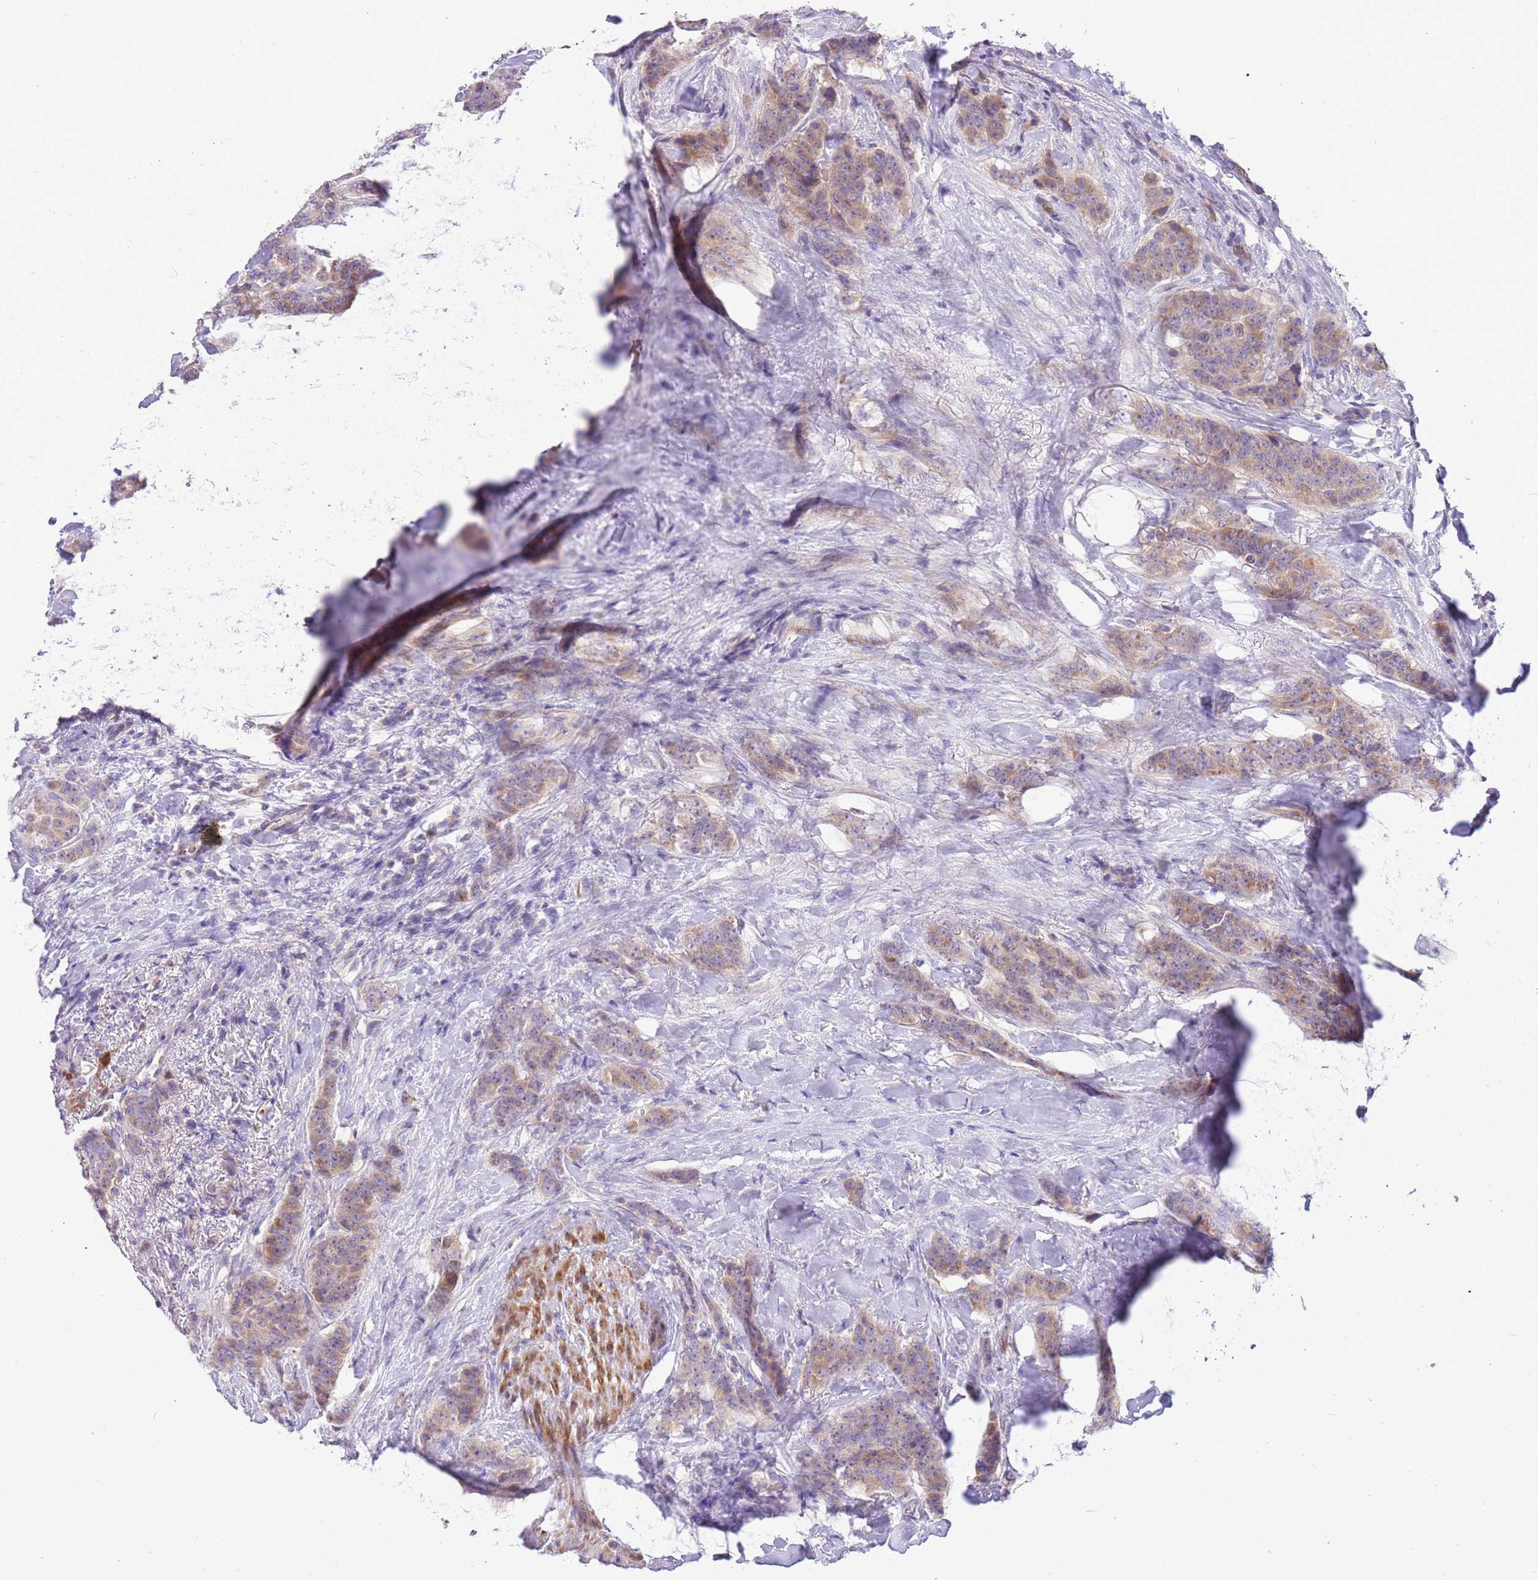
{"staining": {"intensity": "weak", "quantity": ">75%", "location": "cytoplasmic/membranous"}, "tissue": "breast cancer", "cell_type": "Tumor cells", "image_type": "cancer", "snomed": [{"axis": "morphology", "description": "Duct carcinoma"}, {"axis": "topography", "description": "Breast"}], "caption": "IHC of human breast intraductal carcinoma reveals low levels of weak cytoplasmic/membranous staining in approximately >75% of tumor cells. IHC stains the protein in brown and the nuclei are stained blue.", "gene": "GLCE", "patient": {"sex": "female", "age": 40}}